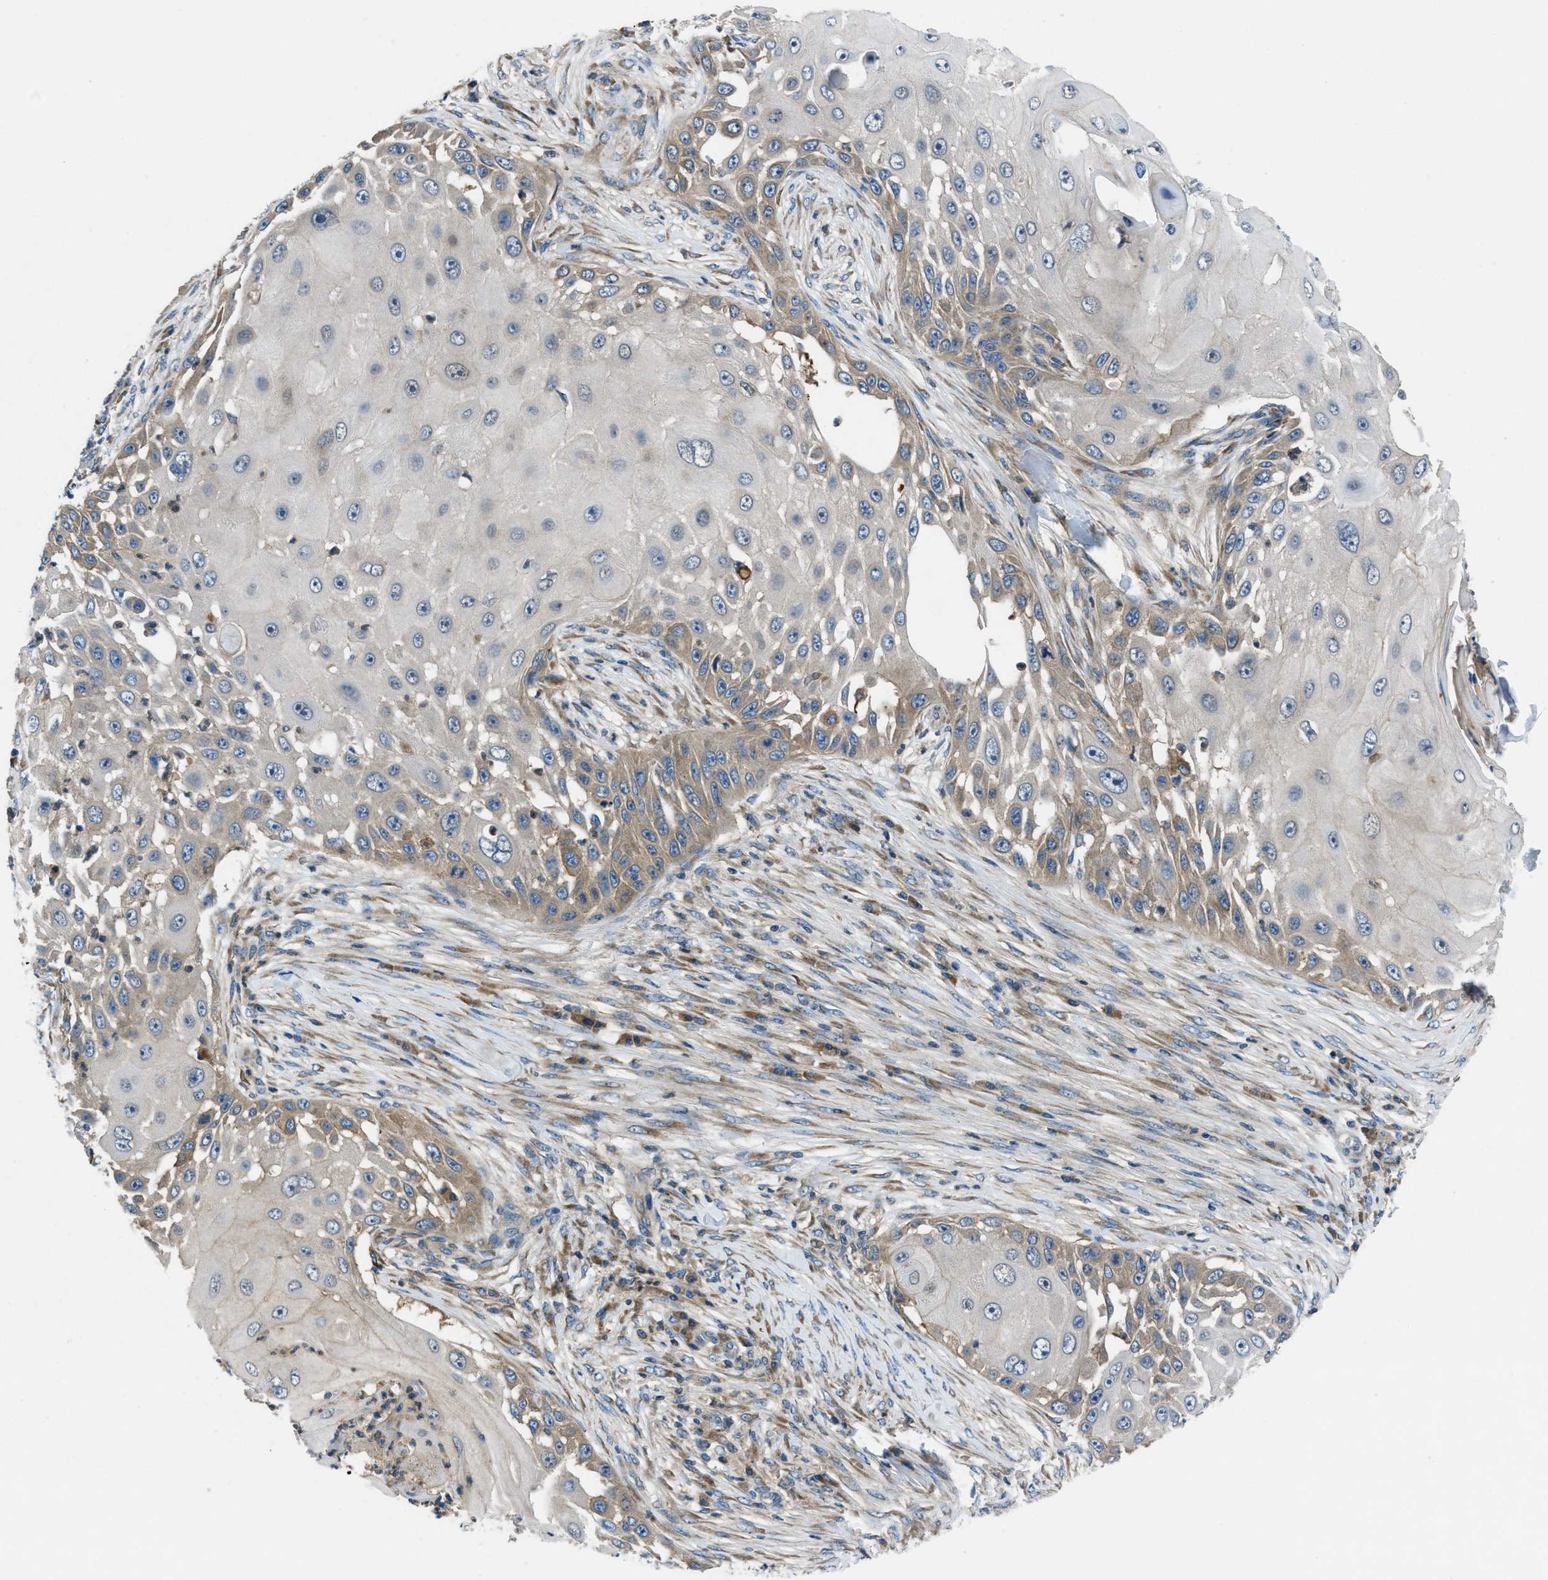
{"staining": {"intensity": "moderate", "quantity": "25%-75%", "location": "cytoplasmic/membranous"}, "tissue": "skin cancer", "cell_type": "Tumor cells", "image_type": "cancer", "snomed": [{"axis": "morphology", "description": "Squamous cell carcinoma, NOS"}, {"axis": "topography", "description": "Skin"}], "caption": "Skin cancer stained with a protein marker shows moderate staining in tumor cells.", "gene": "MAP3K20", "patient": {"sex": "female", "age": 44}}